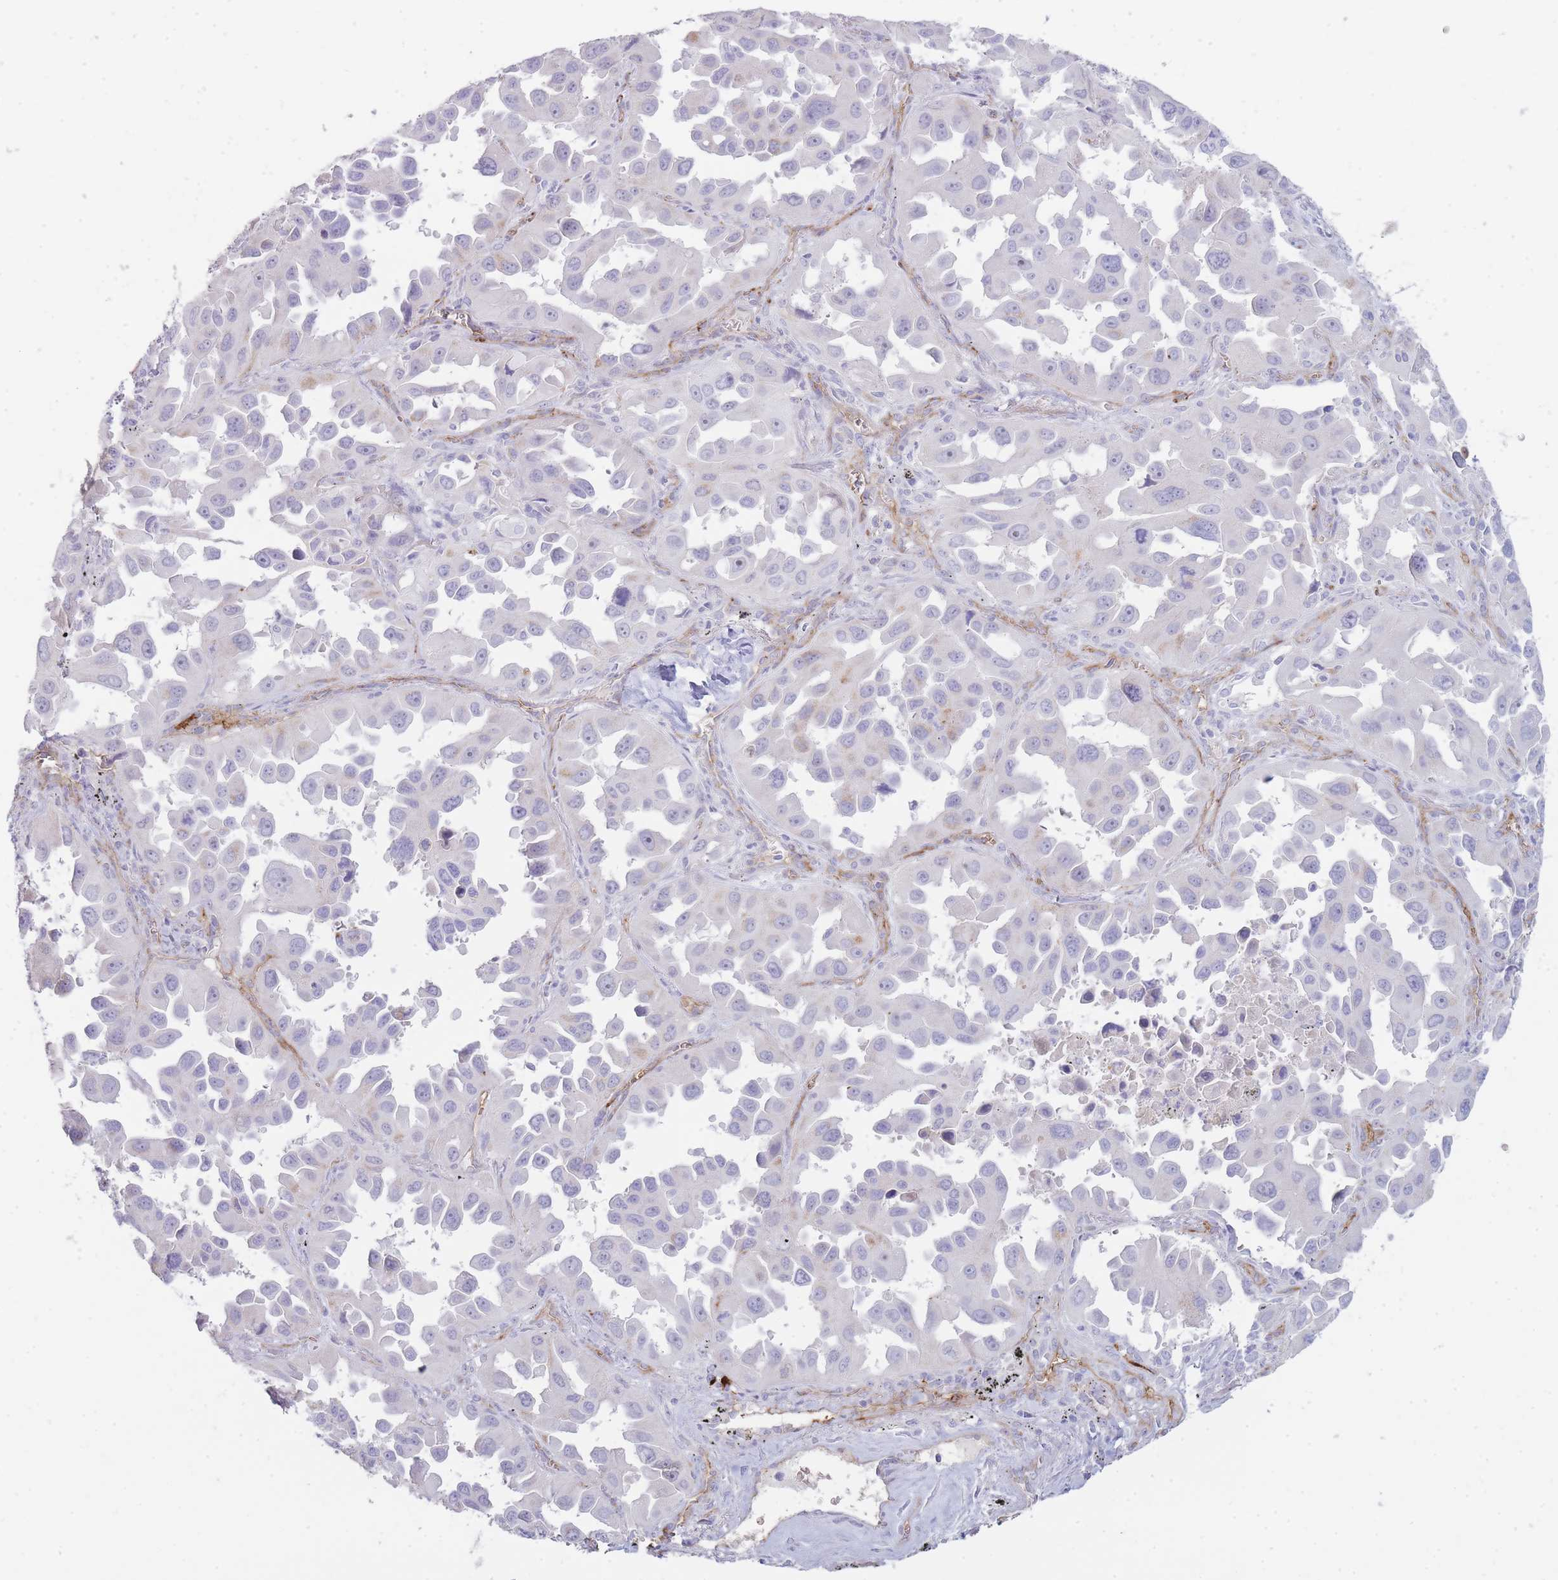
{"staining": {"intensity": "negative", "quantity": "none", "location": "none"}, "tissue": "lung cancer", "cell_type": "Tumor cells", "image_type": "cancer", "snomed": [{"axis": "morphology", "description": "Adenocarcinoma, NOS"}, {"axis": "topography", "description": "Lung"}], "caption": "DAB immunohistochemical staining of lung cancer (adenocarcinoma) exhibits no significant staining in tumor cells.", "gene": "UTP14A", "patient": {"sex": "male", "age": 66}}